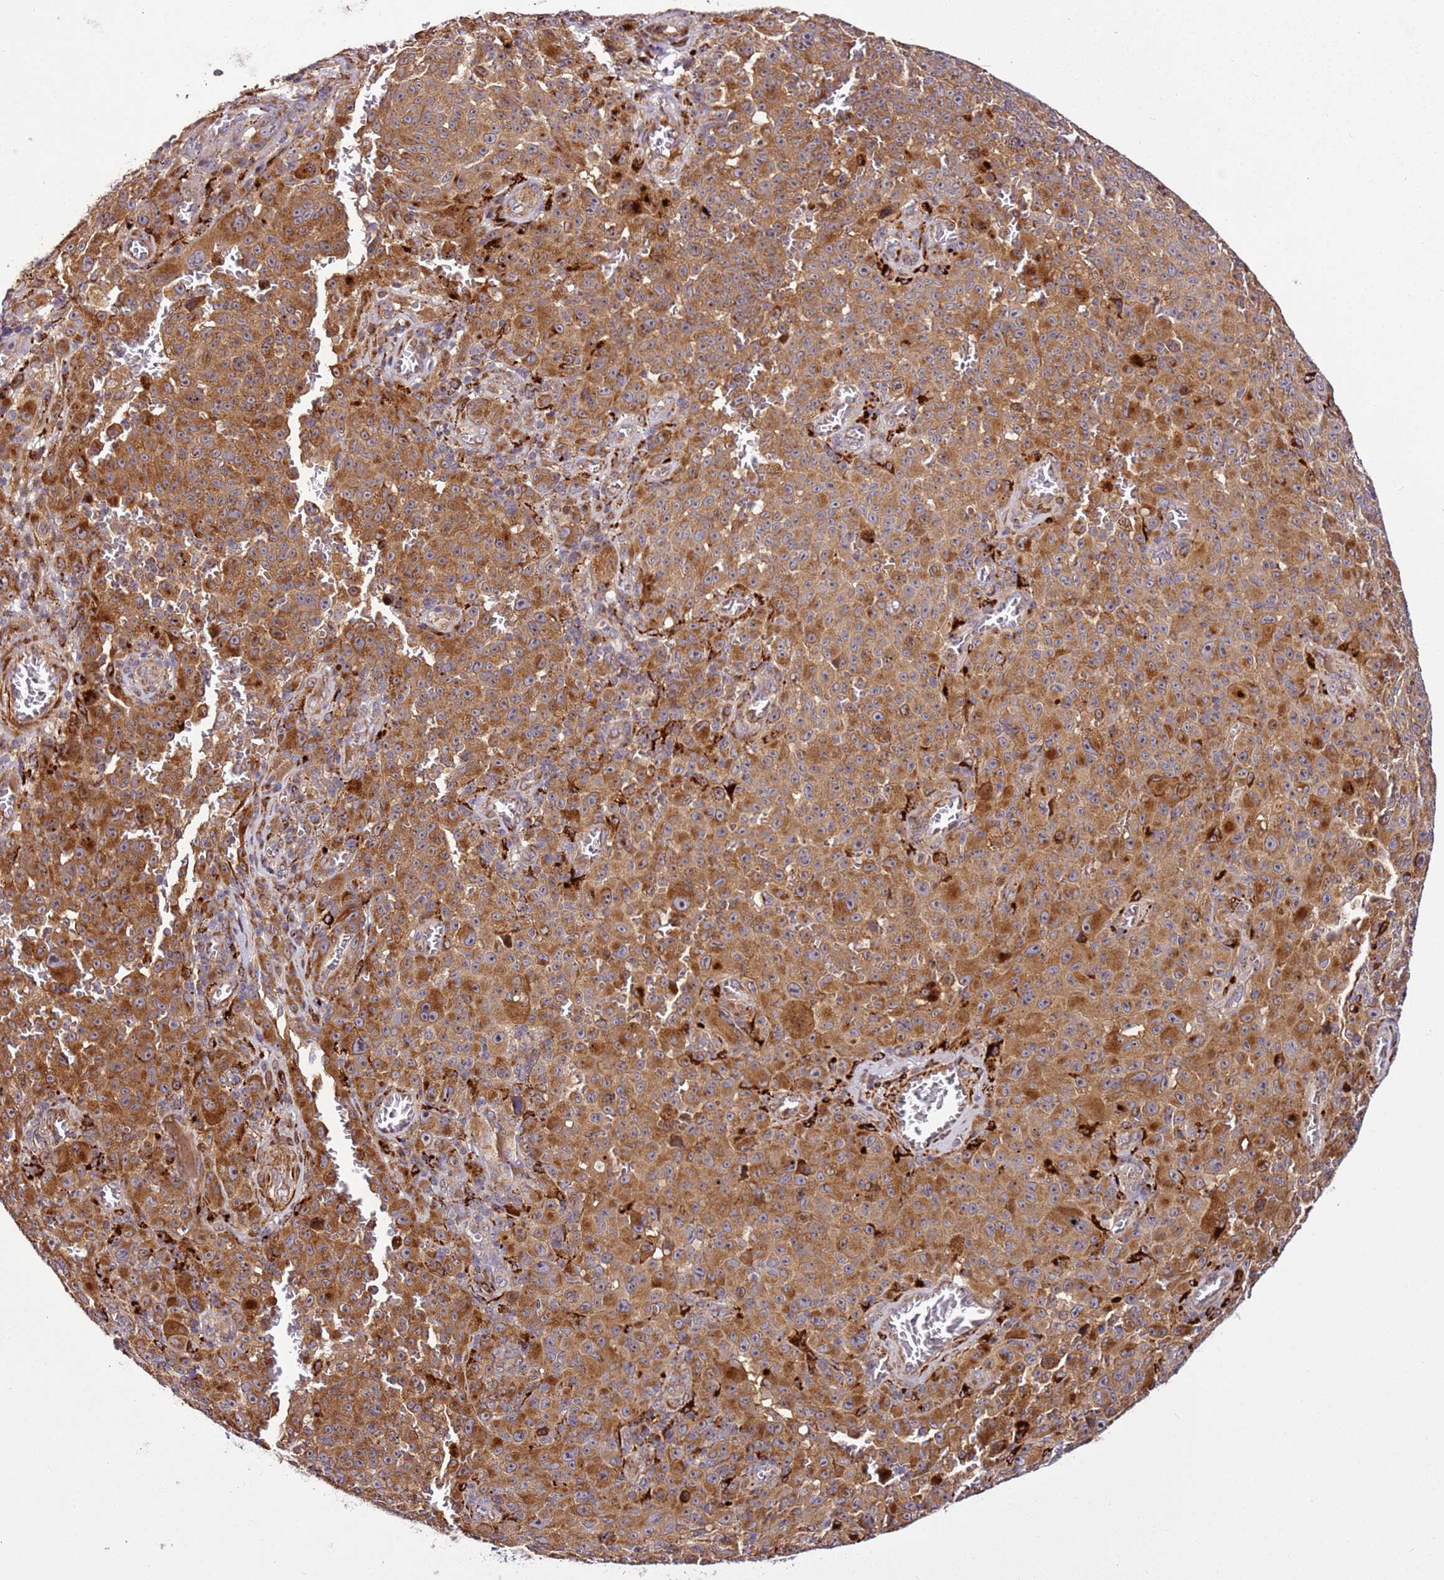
{"staining": {"intensity": "strong", "quantity": ">75%", "location": "cytoplasmic/membranous"}, "tissue": "melanoma", "cell_type": "Tumor cells", "image_type": "cancer", "snomed": [{"axis": "morphology", "description": "Malignant melanoma, NOS"}, {"axis": "topography", "description": "Skin"}], "caption": "There is high levels of strong cytoplasmic/membranous positivity in tumor cells of malignant melanoma, as demonstrated by immunohistochemical staining (brown color).", "gene": "PVRIG", "patient": {"sex": "female", "age": 82}}